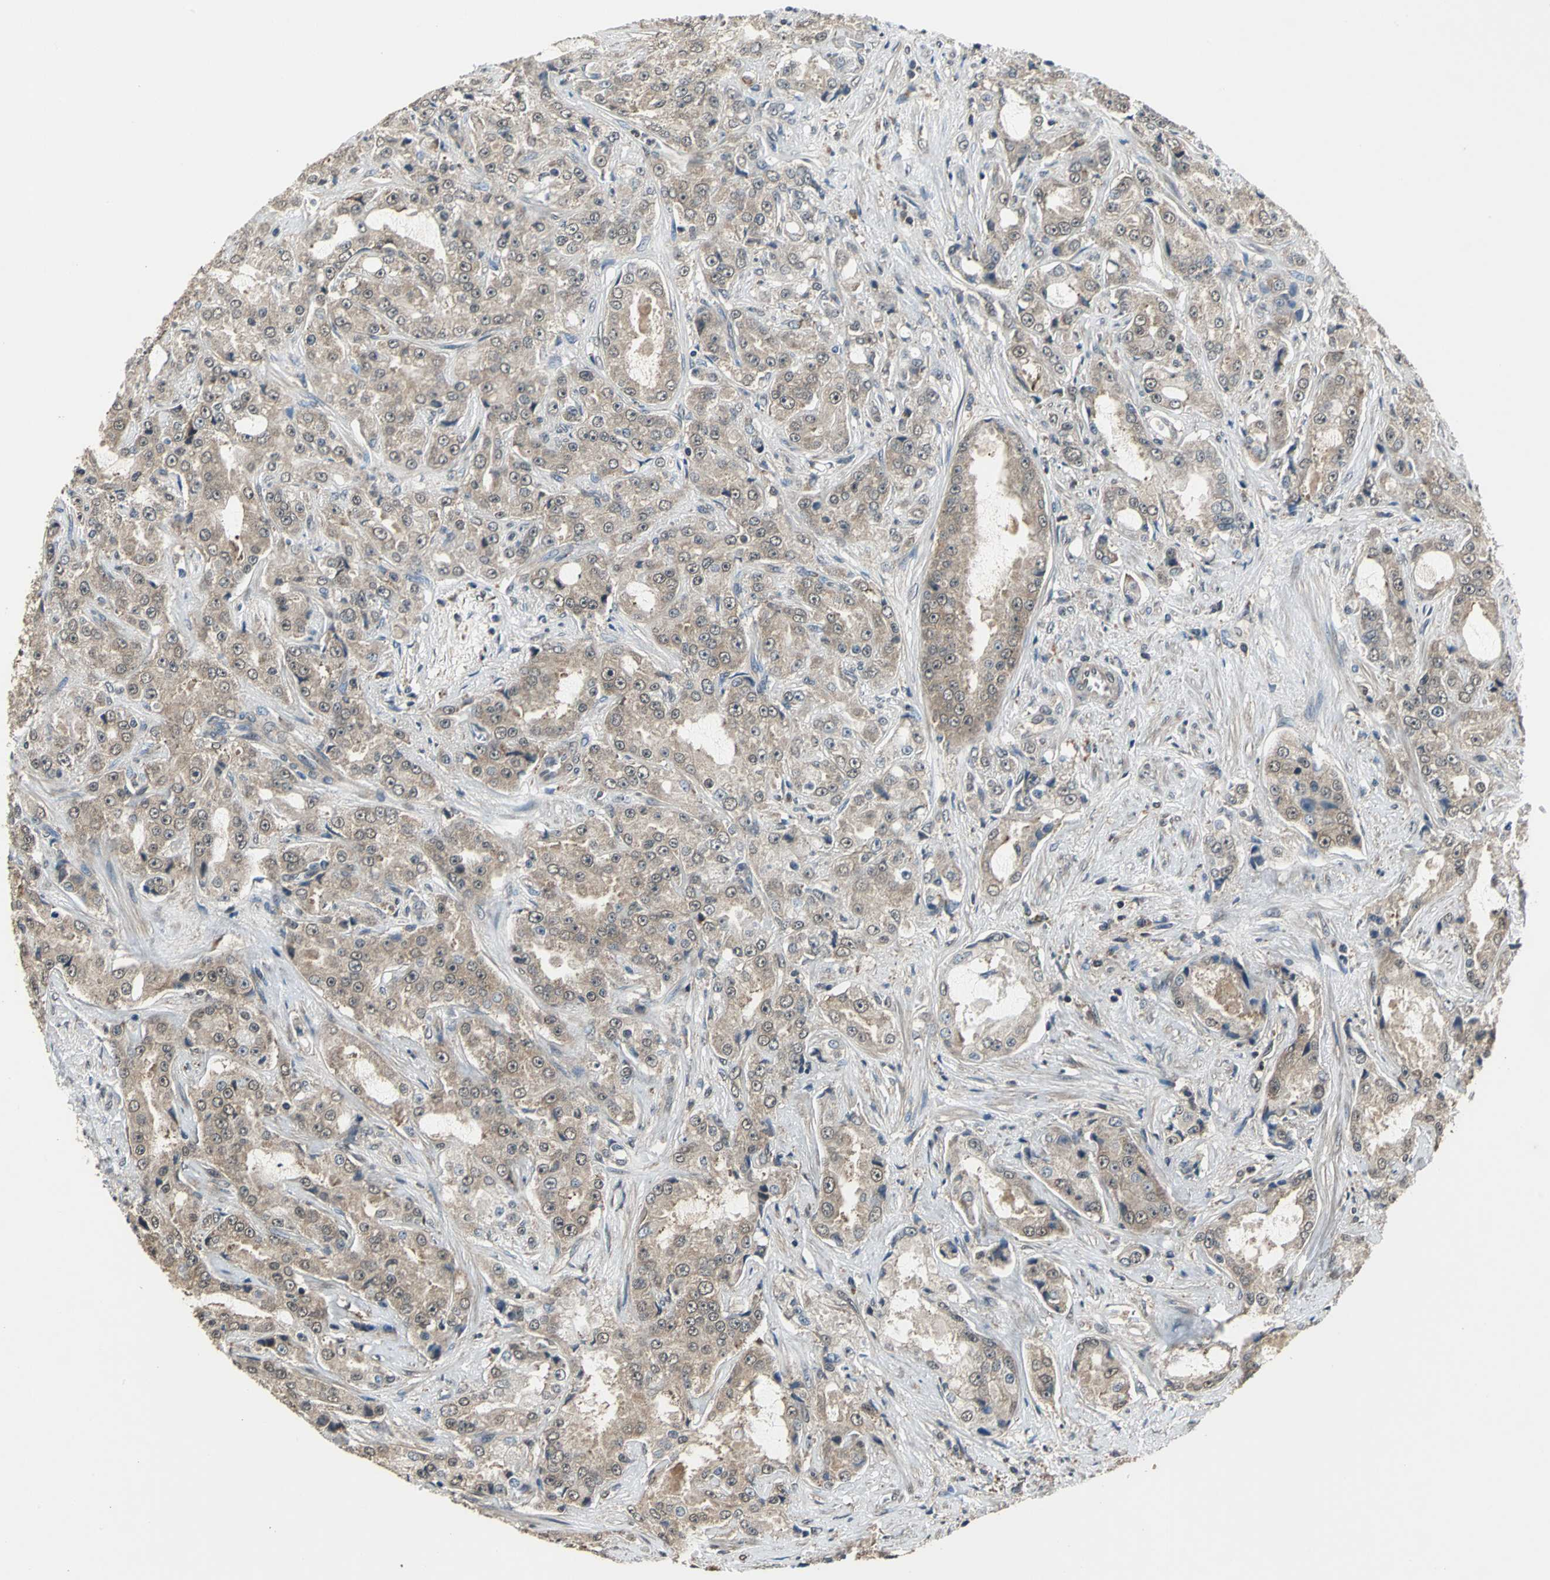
{"staining": {"intensity": "weak", "quantity": ">75%", "location": "cytoplasmic/membranous"}, "tissue": "prostate cancer", "cell_type": "Tumor cells", "image_type": "cancer", "snomed": [{"axis": "morphology", "description": "Adenocarcinoma, High grade"}, {"axis": "topography", "description": "Prostate"}], "caption": "Immunohistochemistry (IHC) image of prostate cancer (adenocarcinoma (high-grade)) stained for a protein (brown), which exhibits low levels of weak cytoplasmic/membranous staining in about >75% of tumor cells.", "gene": "EIF2B2", "patient": {"sex": "male", "age": 73}}